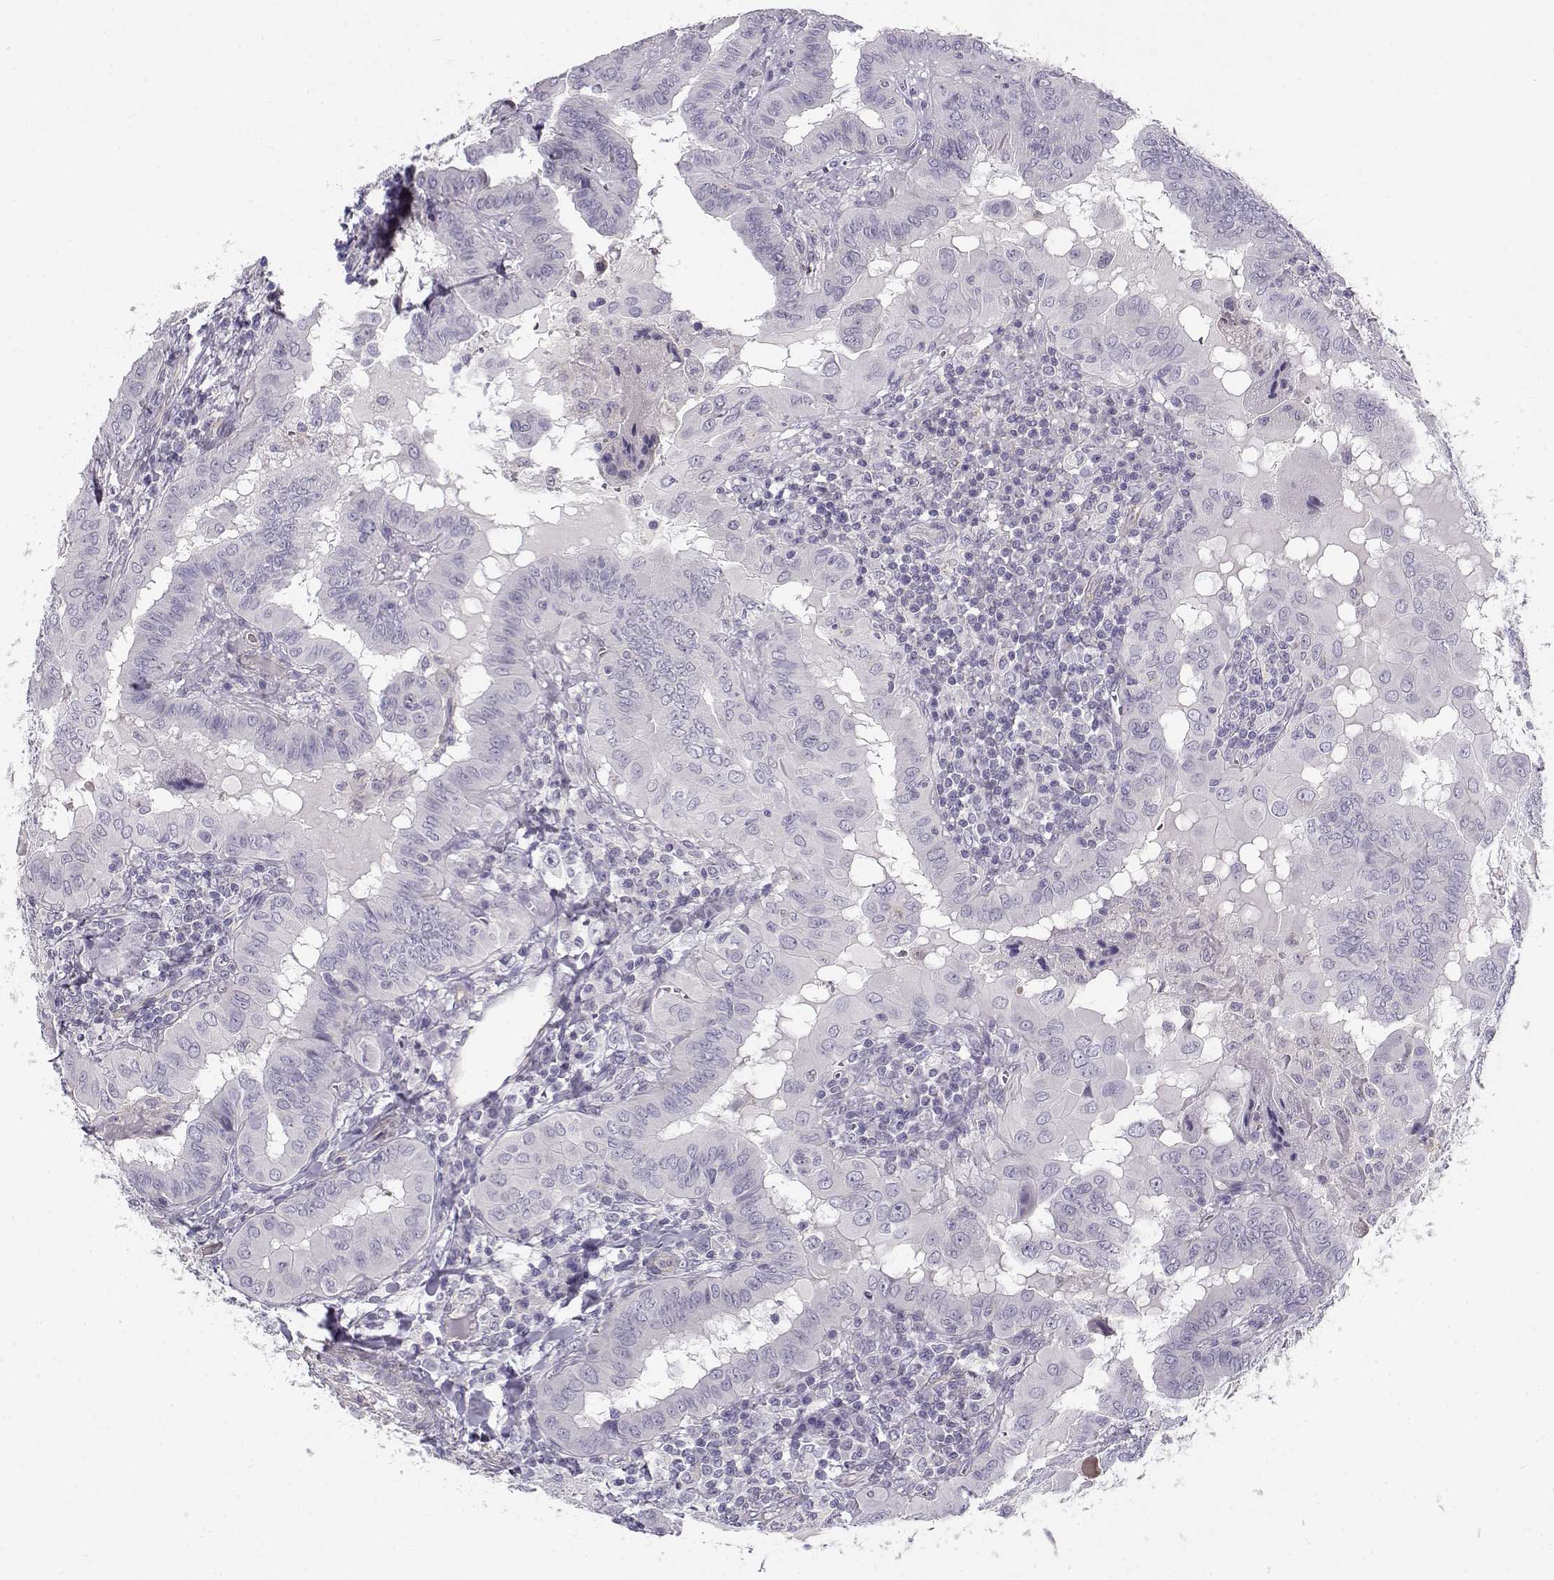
{"staining": {"intensity": "negative", "quantity": "none", "location": "none"}, "tissue": "thyroid cancer", "cell_type": "Tumor cells", "image_type": "cancer", "snomed": [{"axis": "morphology", "description": "Papillary adenocarcinoma, NOS"}, {"axis": "topography", "description": "Thyroid gland"}], "caption": "A micrograph of thyroid cancer stained for a protein reveals no brown staining in tumor cells.", "gene": "MYO1A", "patient": {"sex": "female", "age": 37}}